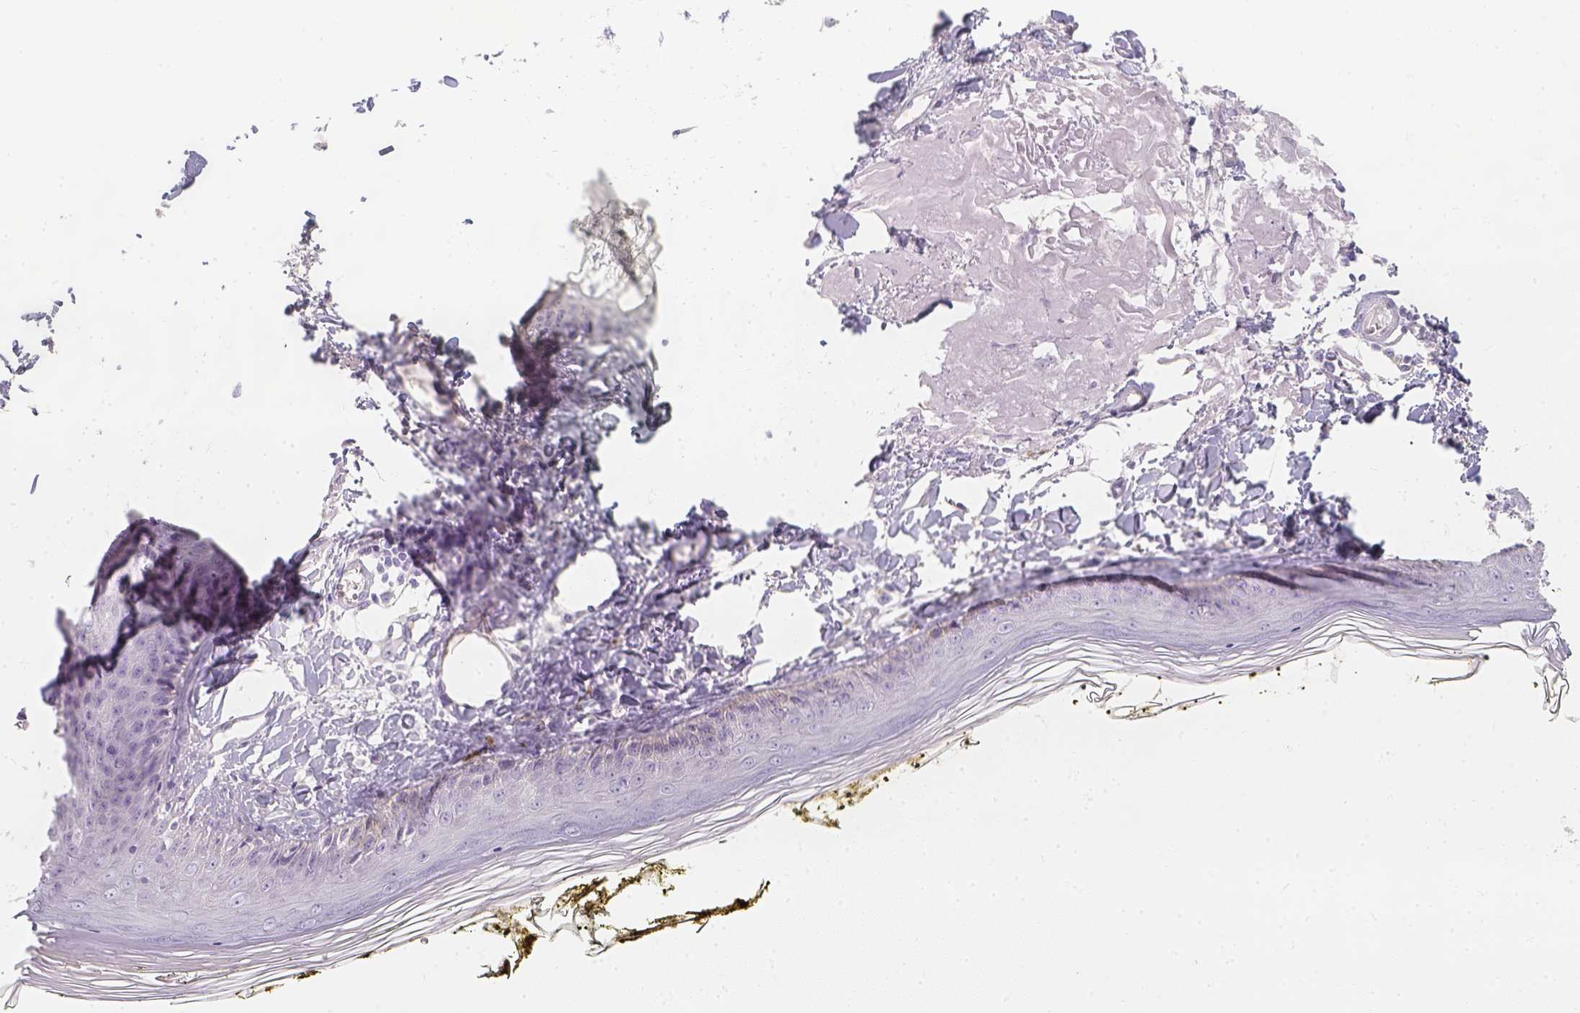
{"staining": {"intensity": "negative", "quantity": "none", "location": "none"}, "tissue": "skin", "cell_type": "Fibroblasts", "image_type": "normal", "snomed": [{"axis": "morphology", "description": "Normal tissue, NOS"}, {"axis": "topography", "description": "Skin"}], "caption": "Fibroblasts are negative for brown protein staining in normal skin. (DAB (3,3'-diaminobenzidine) IHC, high magnification).", "gene": "SLC18A1", "patient": {"sex": "male", "age": 76}}